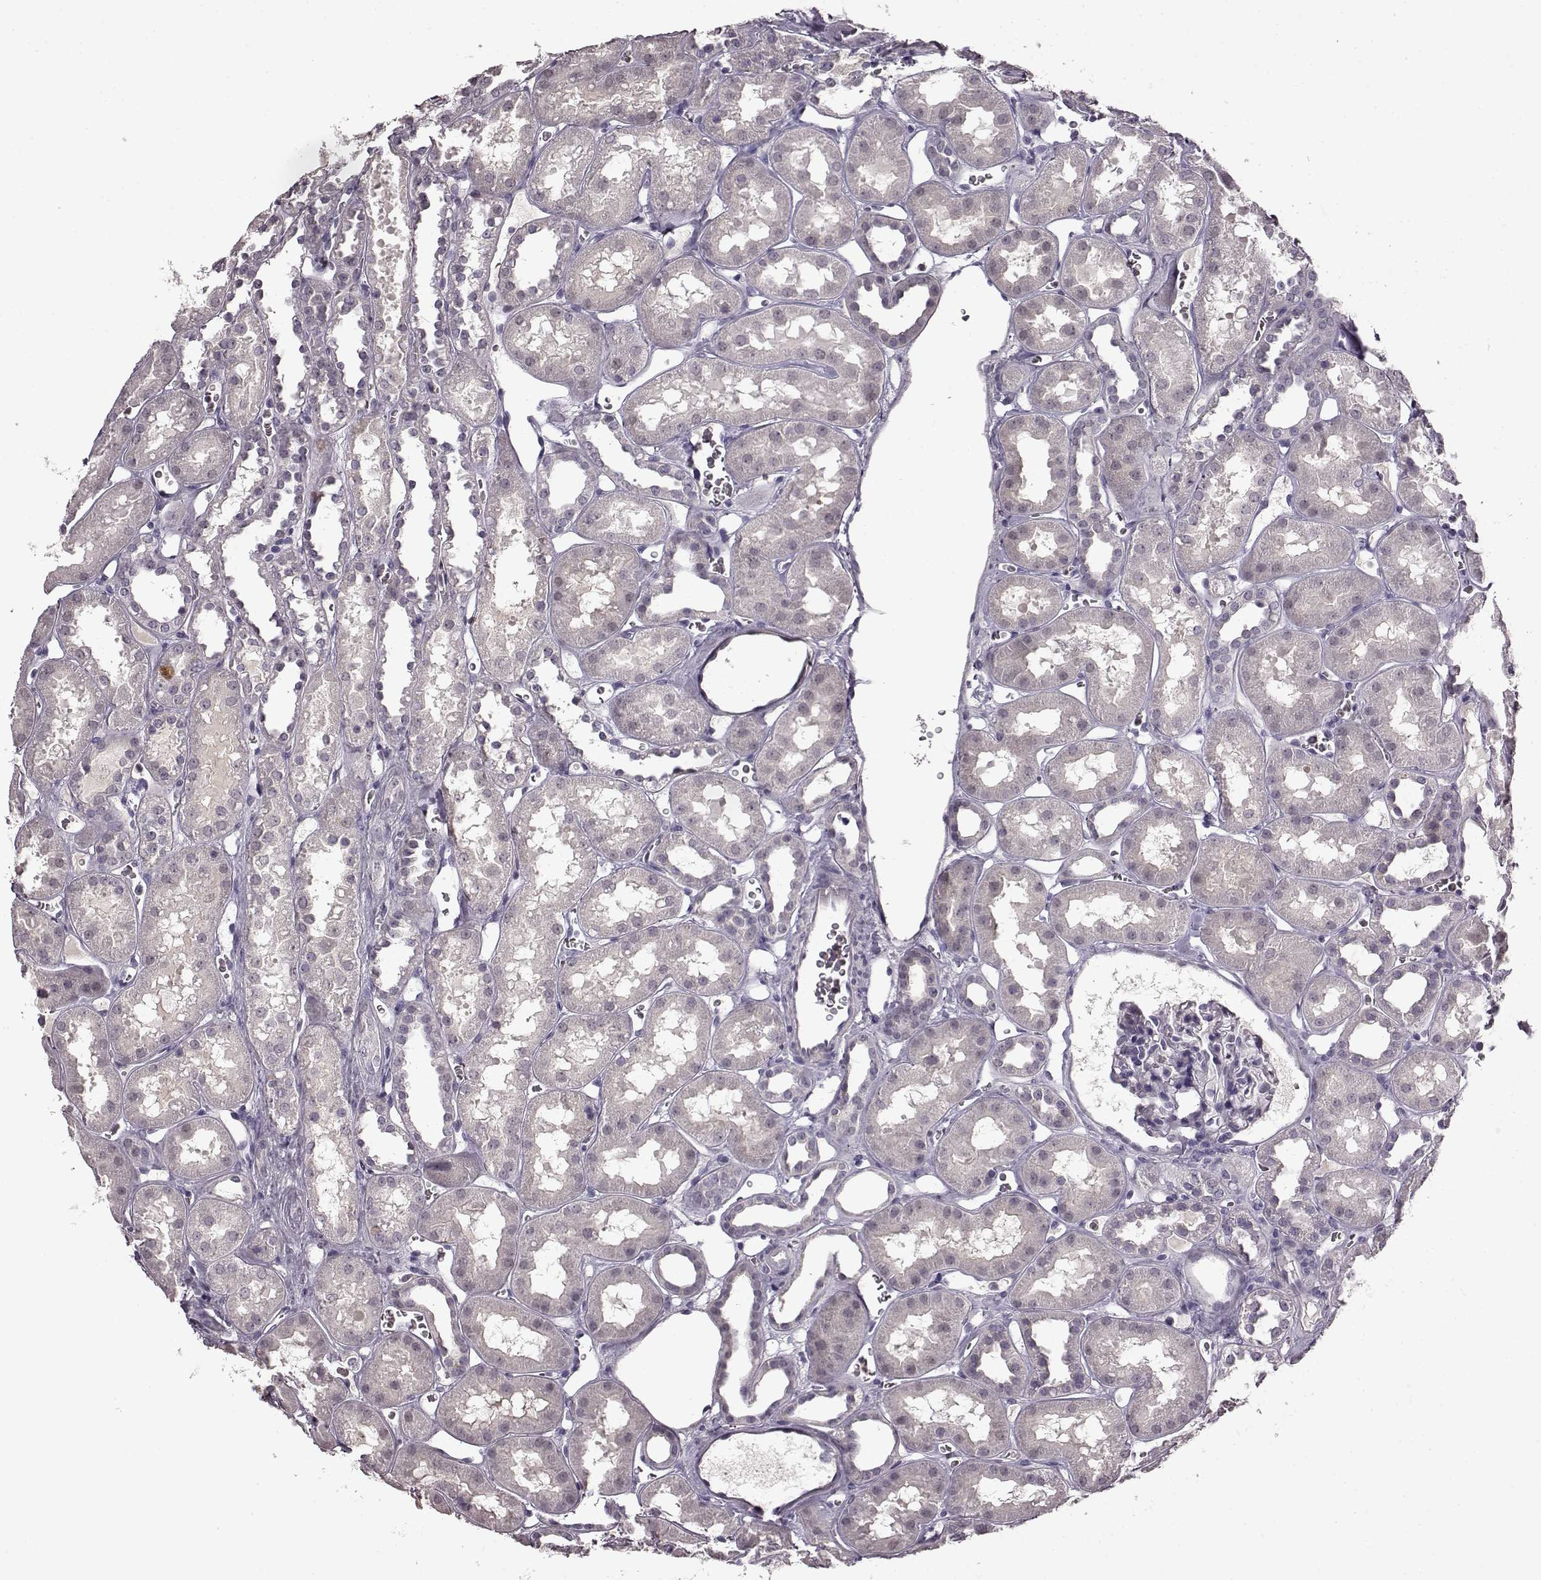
{"staining": {"intensity": "negative", "quantity": "none", "location": "none"}, "tissue": "kidney", "cell_type": "Cells in glomeruli", "image_type": "normal", "snomed": [{"axis": "morphology", "description": "Normal tissue, NOS"}, {"axis": "topography", "description": "Kidney"}], "caption": "Immunohistochemical staining of benign human kidney demonstrates no significant staining in cells in glomeruli. Nuclei are stained in blue.", "gene": "CNGA3", "patient": {"sex": "female", "age": 41}}